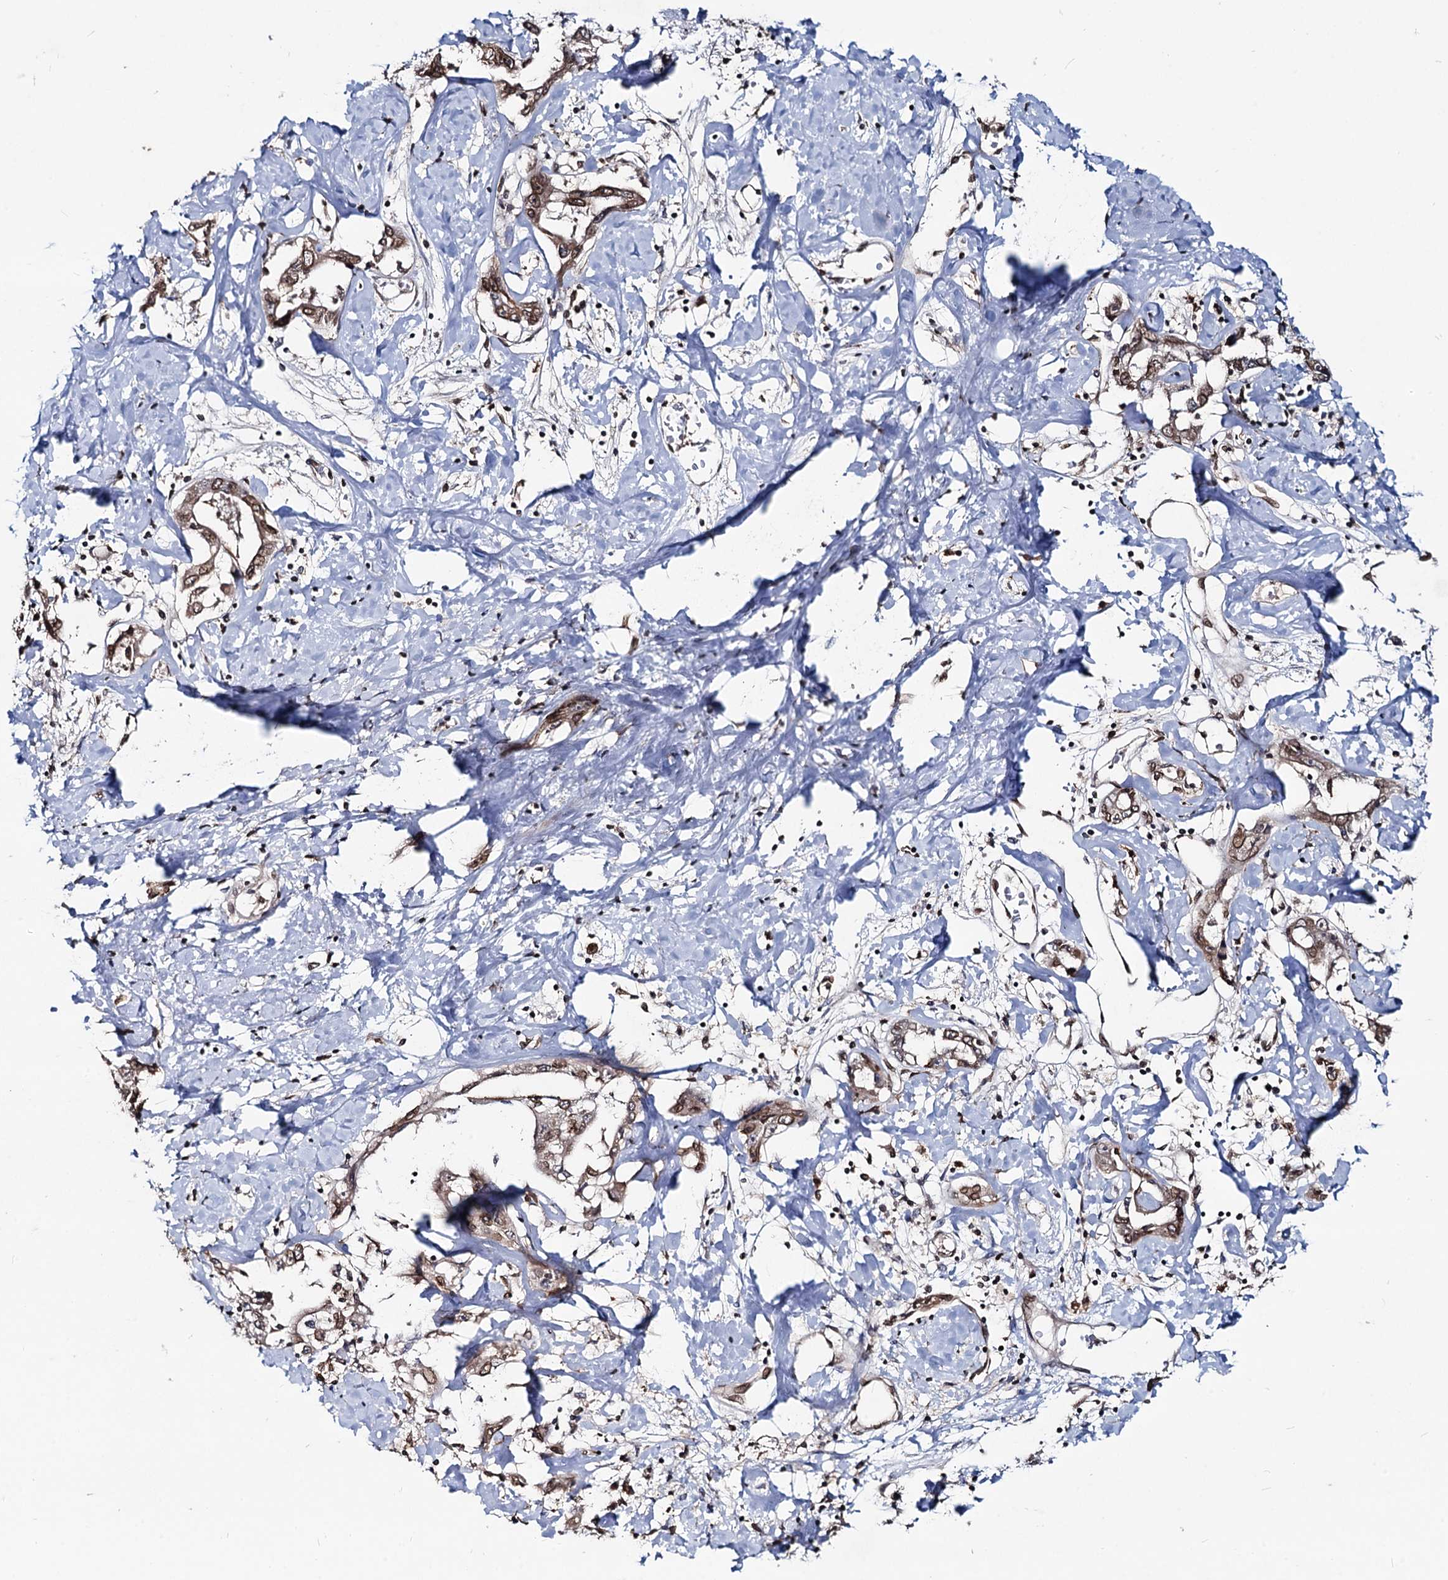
{"staining": {"intensity": "moderate", "quantity": ">75%", "location": "cytoplasmic/membranous,nuclear"}, "tissue": "liver cancer", "cell_type": "Tumor cells", "image_type": "cancer", "snomed": [{"axis": "morphology", "description": "Cholangiocarcinoma"}, {"axis": "topography", "description": "Liver"}], "caption": "Liver cancer (cholangiocarcinoma) stained with a protein marker displays moderate staining in tumor cells.", "gene": "RNF6", "patient": {"sex": "male", "age": 59}}